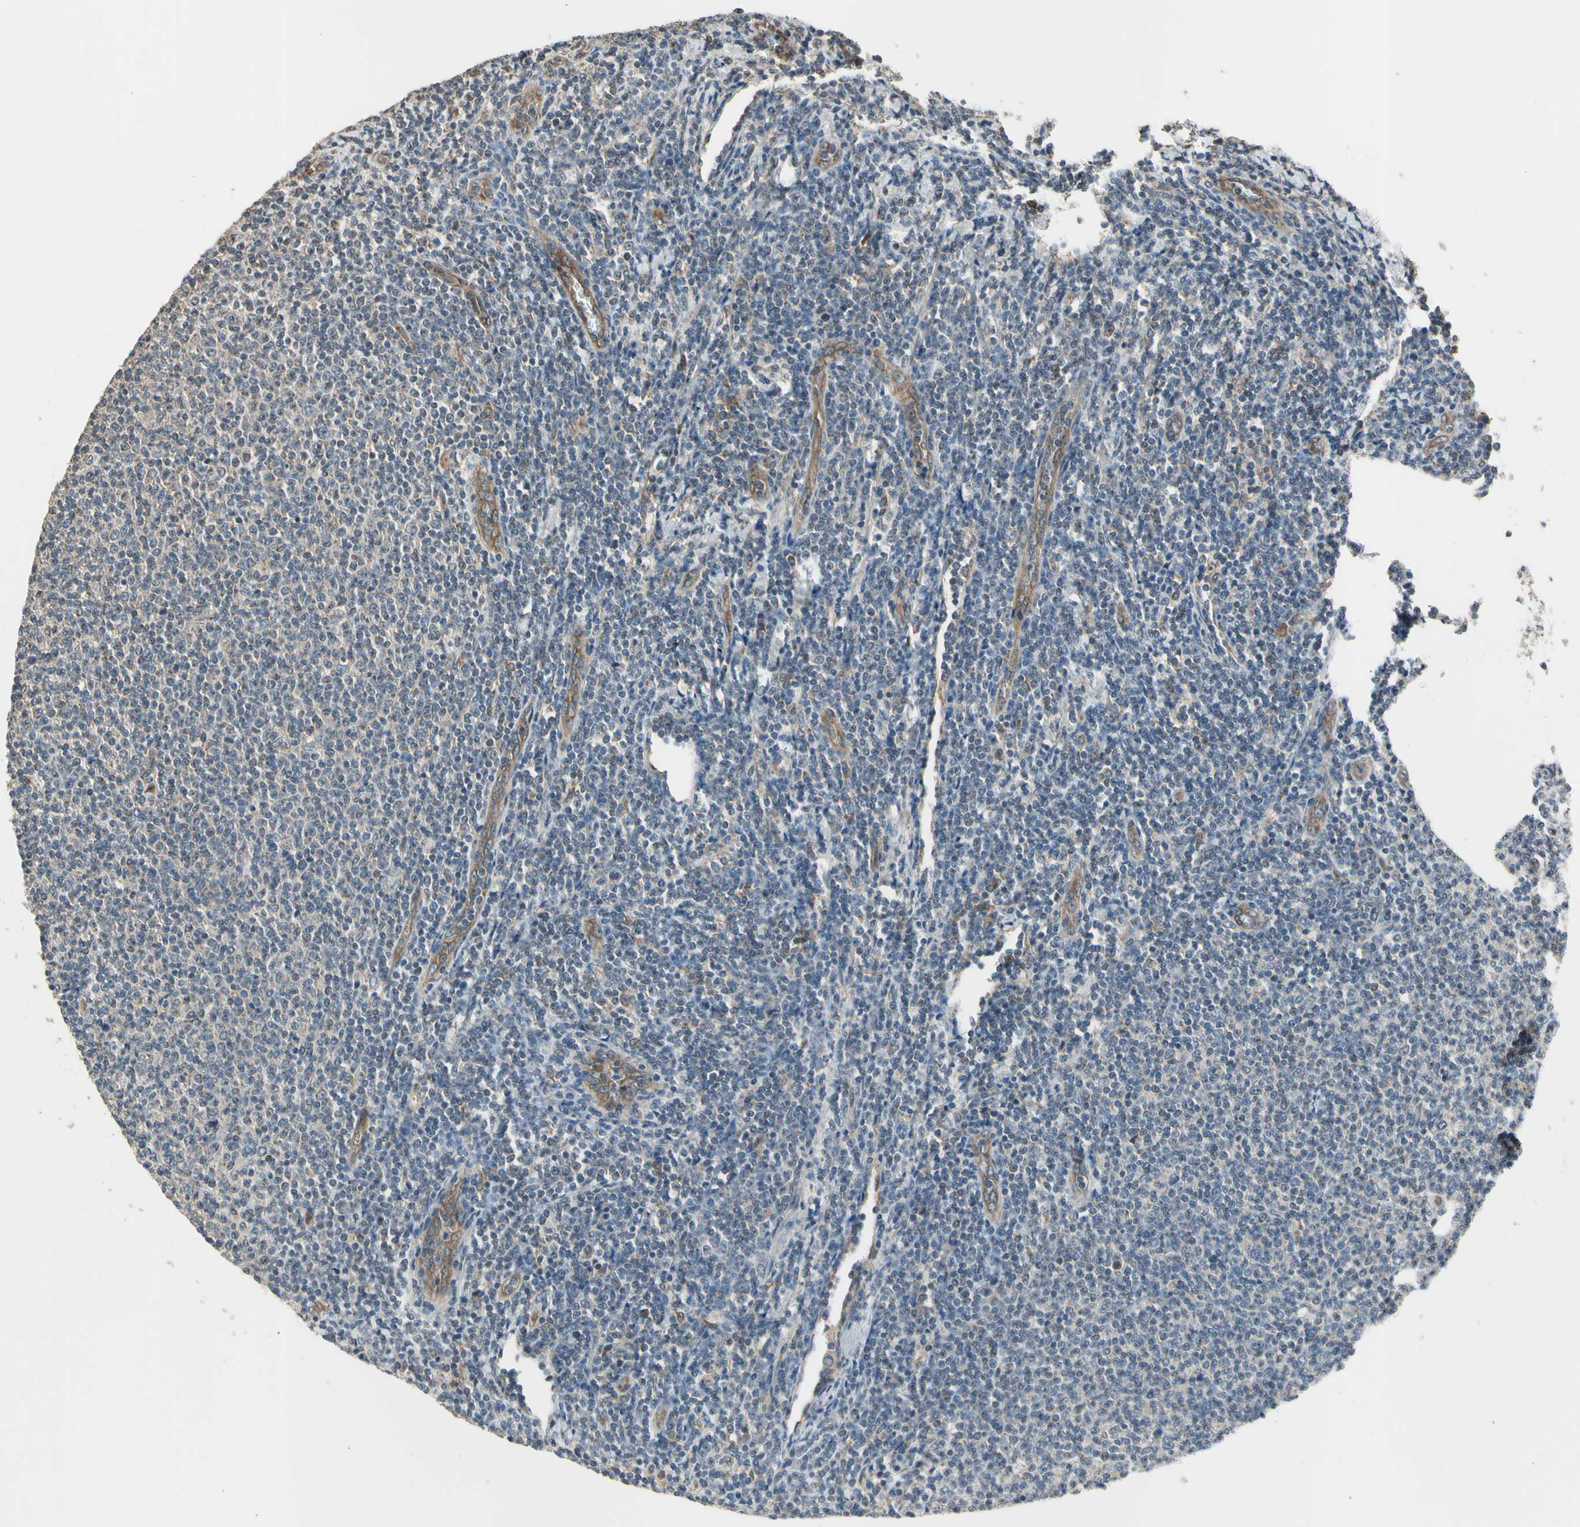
{"staining": {"intensity": "negative", "quantity": "none", "location": "none"}, "tissue": "lymphoma", "cell_type": "Tumor cells", "image_type": "cancer", "snomed": [{"axis": "morphology", "description": "Malignant lymphoma, non-Hodgkin's type, Low grade"}, {"axis": "topography", "description": "Lymph node"}], "caption": "A high-resolution histopathology image shows immunohistochemistry staining of lymphoma, which demonstrates no significant staining in tumor cells.", "gene": "EFNB2", "patient": {"sex": "male", "age": 66}}